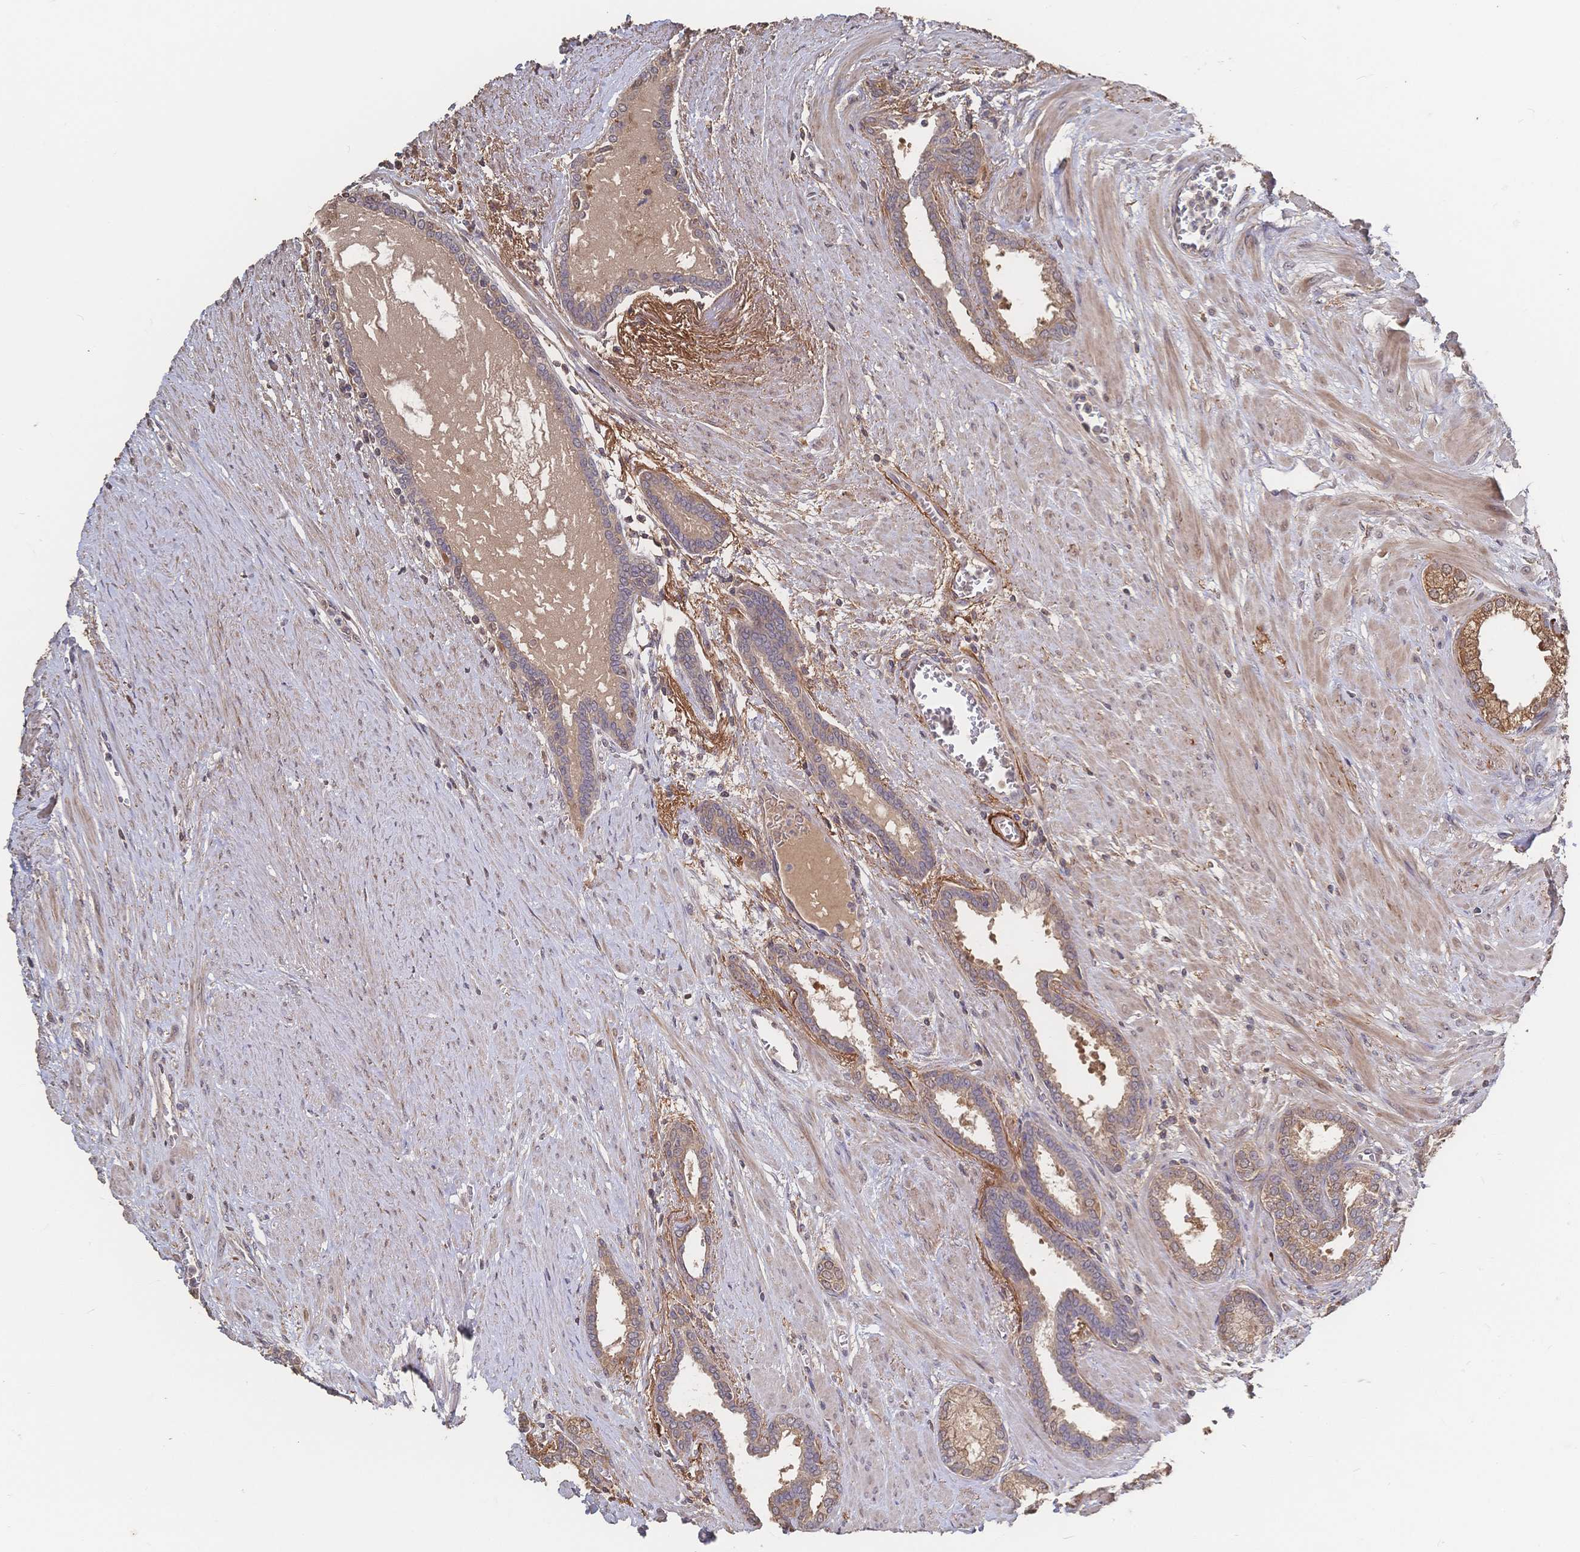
{"staining": {"intensity": "moderate", "quantity": ">75%", "location": "cytoplasmic/membranous"}, "tissue": "prostate cancer", "cell_type": "Tumor cells", "image_type": "cancer", "snomed": [{"axis": "morphology", "description": "Adenocarcinoma, High grade"}, {"axis": "topography", "description": "Prostate"}], "caption": "This micrograph demonstrates IHC staining of prostate cancer, with medium moderate cytoplasmic/membranous positivity in approximately >75% of tumor cells.", "gene": "DNAJA4", "patient": {"sex": "male", "age": 60}}